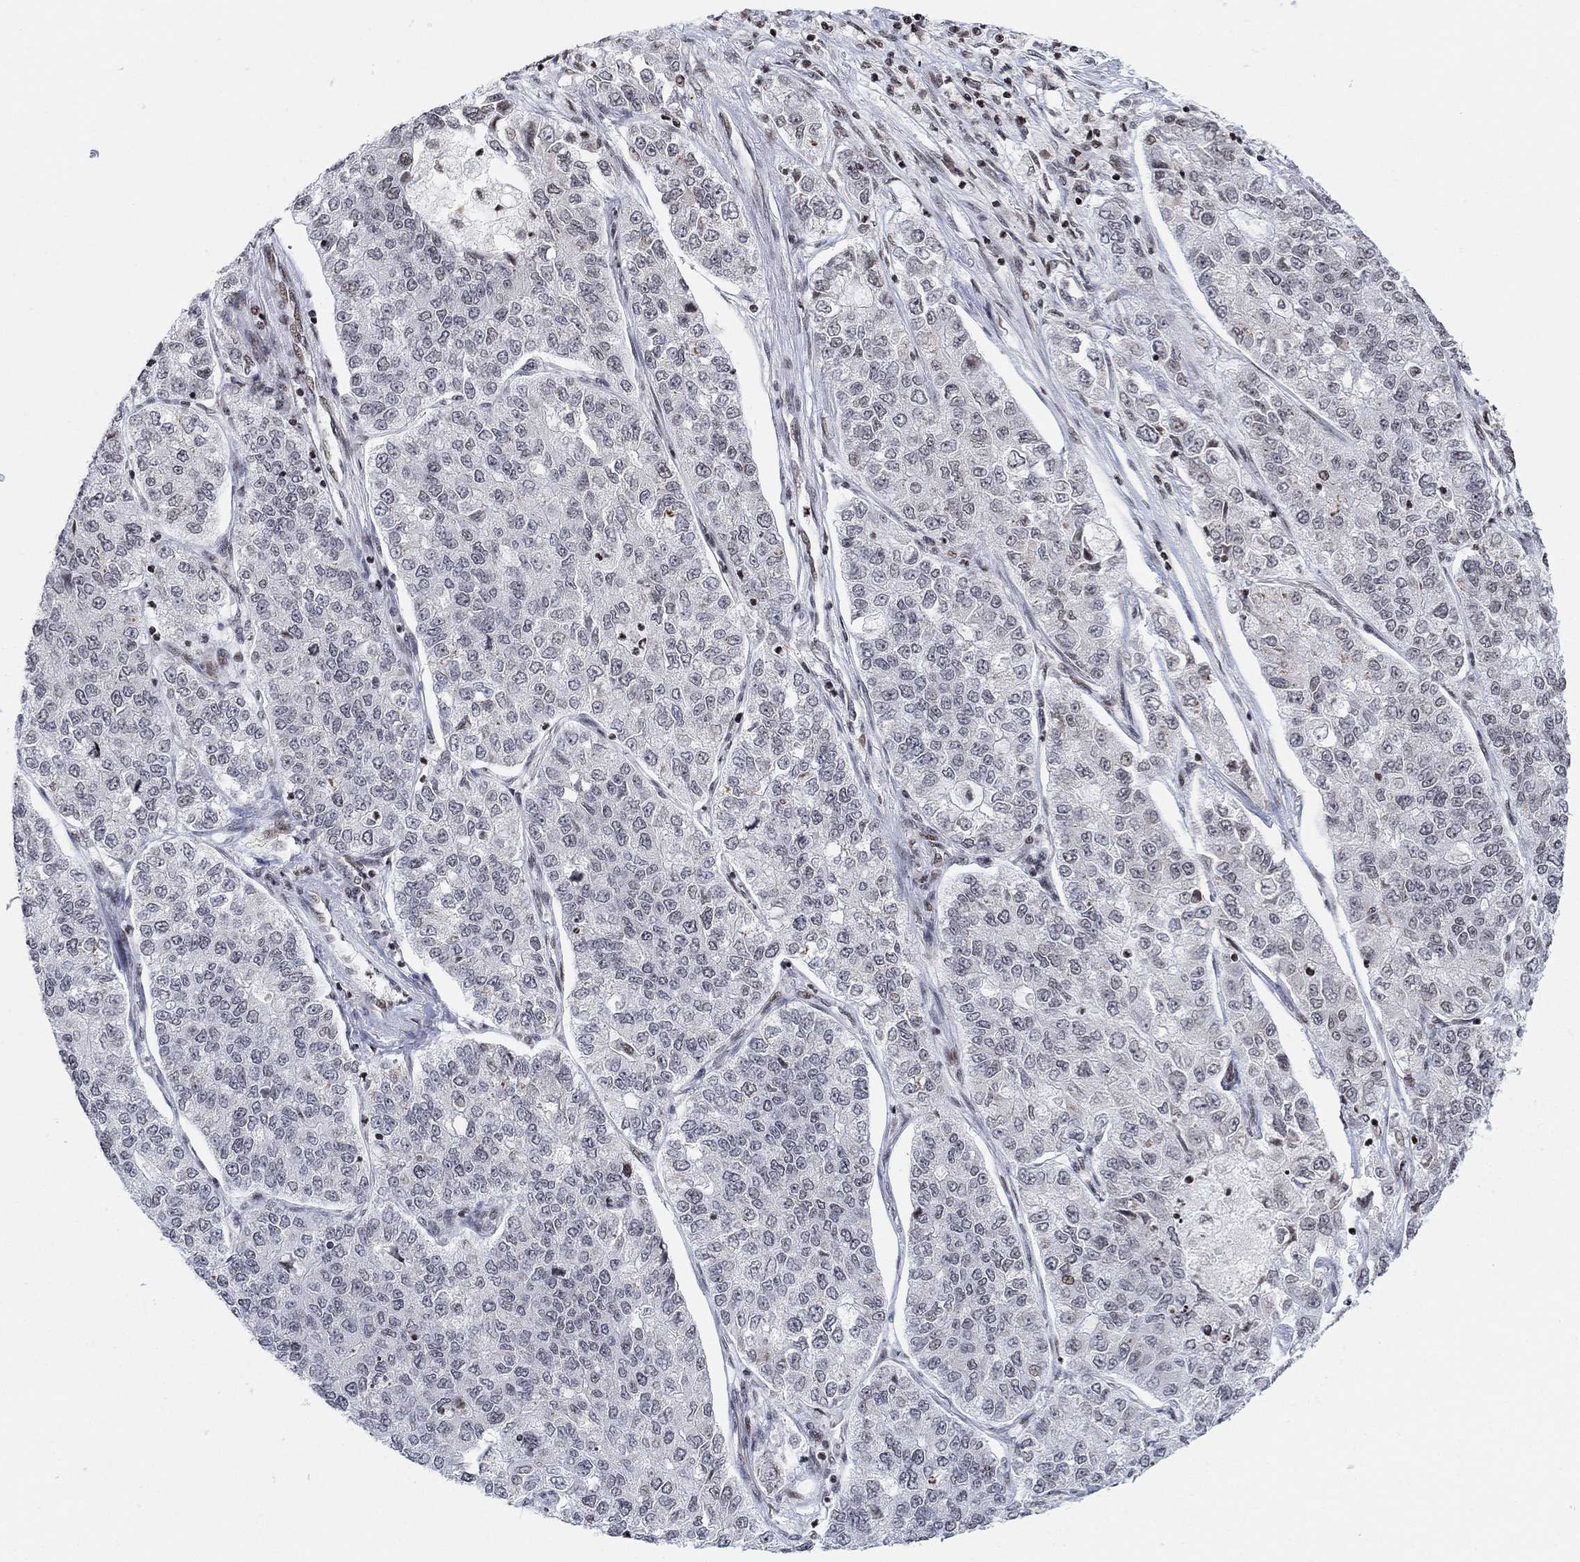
{"staining": {"intensity": "negative", "quantity": "none", "location": "none"}, "tissue": "lung cancer", "cell_type": "Tumor cells", "image_type": "cancer", "snomed": [{"axis": "morphology", "description": "Adenocarcinoma, NOS"}, {"axis": "topography", "description": "Lung"}], "caption": "Lung adenocarcinoma stained for a protein using immunohistochemistry (IHC) demonstrates no staining tumor cells.", "gene": "ABHD14A", "patient": {"sex": "male", "age": 49}}